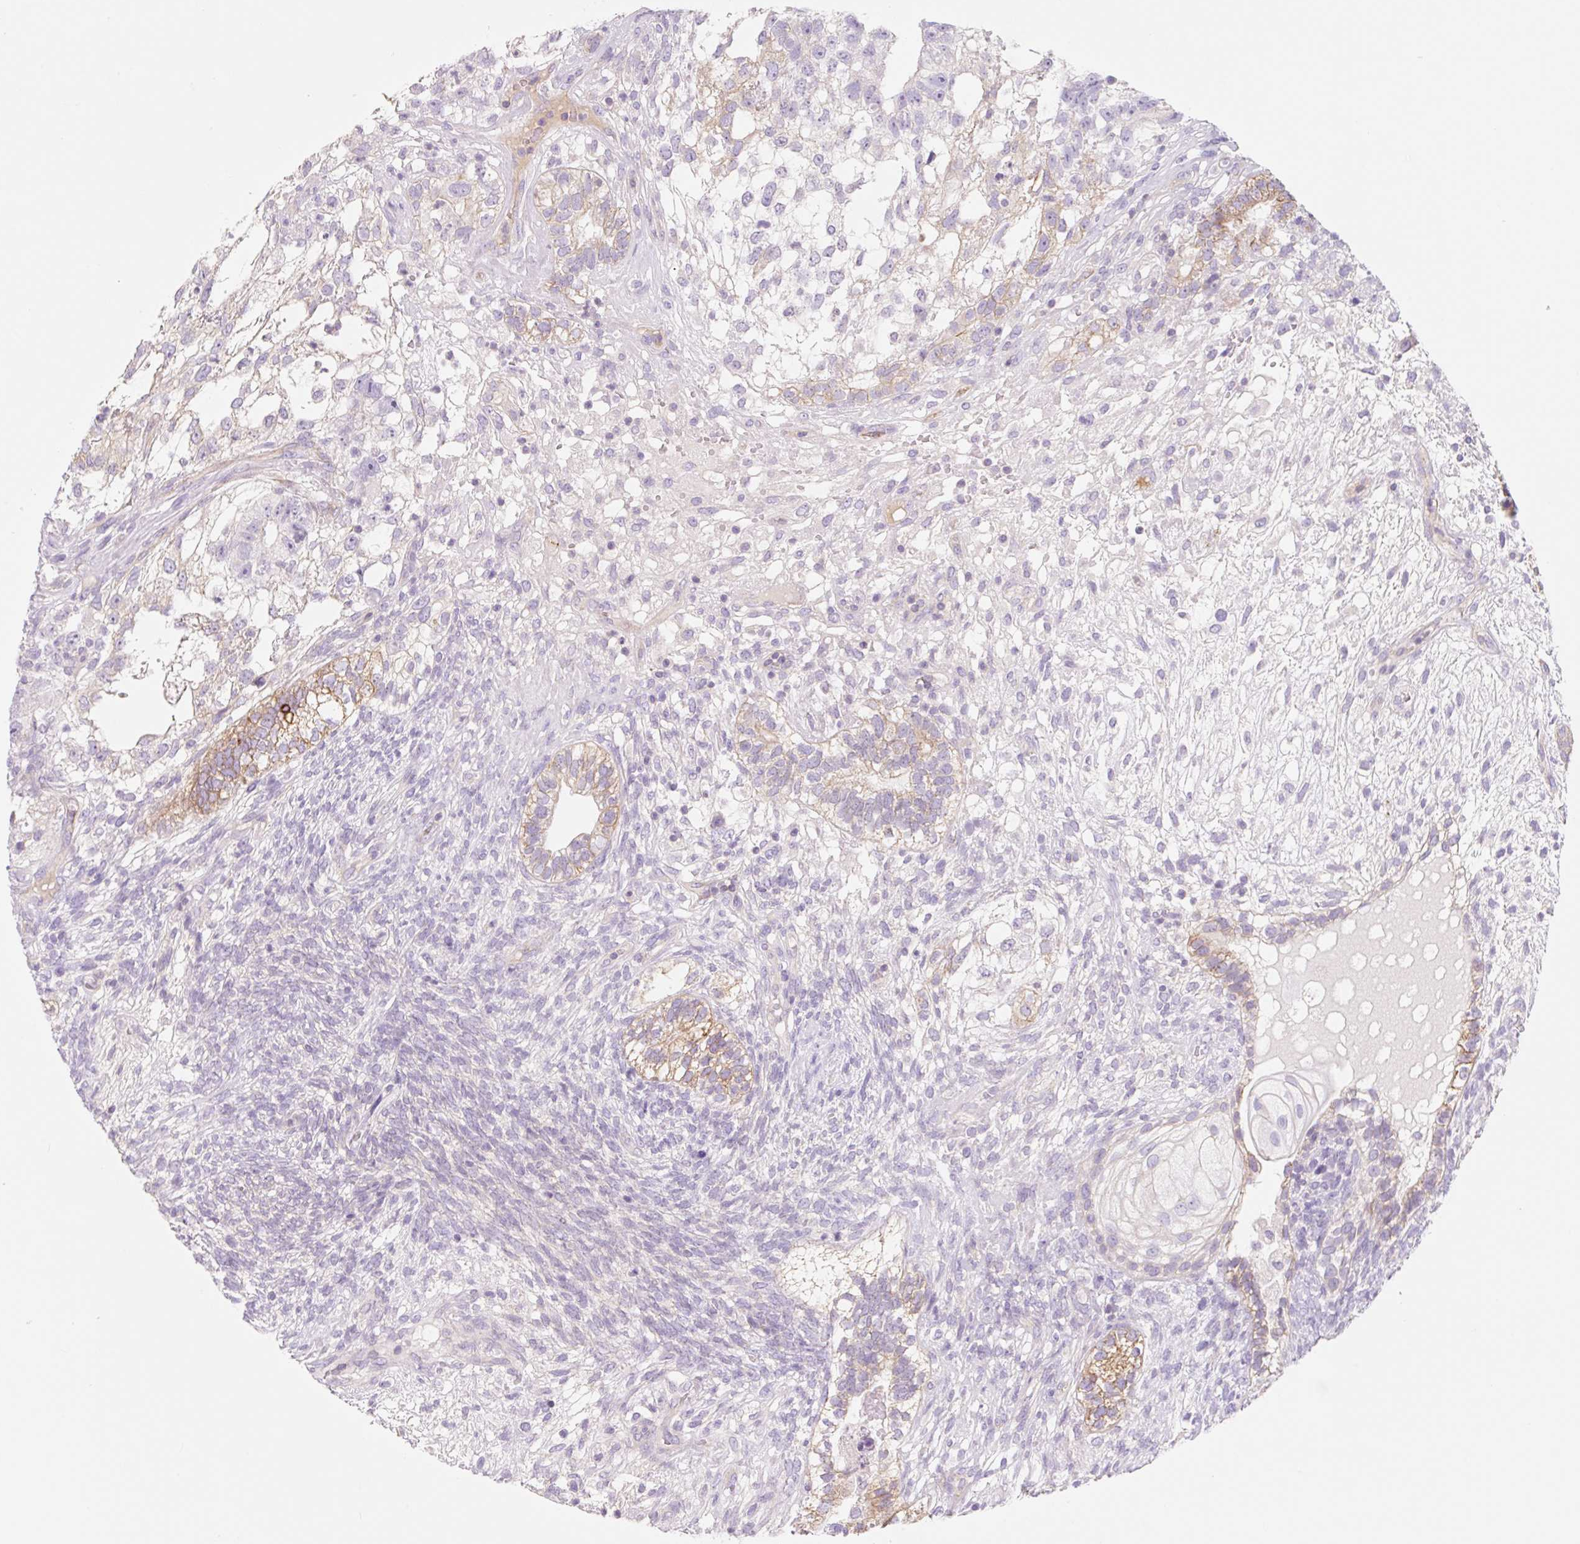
{"staining": {"intensity": "weak", "quantity": ">75%", "location": "cytoplasmic/membranous"}, "tissue": "testis cancer", "cell_type": "Tumor cells", "image_type": "cancer", "snomed": [{"axis": "morphology", "description": "Seminoma, NOS"}, {"axis": "morphology", "description": "Carcinoma, Embryonal, NOS"}, {"axis": "topography", "description": "Testis"}], "caption": "Testis embryonal carcinoma stained with a protein marker exhibits weak staining in tumor cells.", "gene": "LYVE1", "patient": {"sex": "male", "age": 41}}